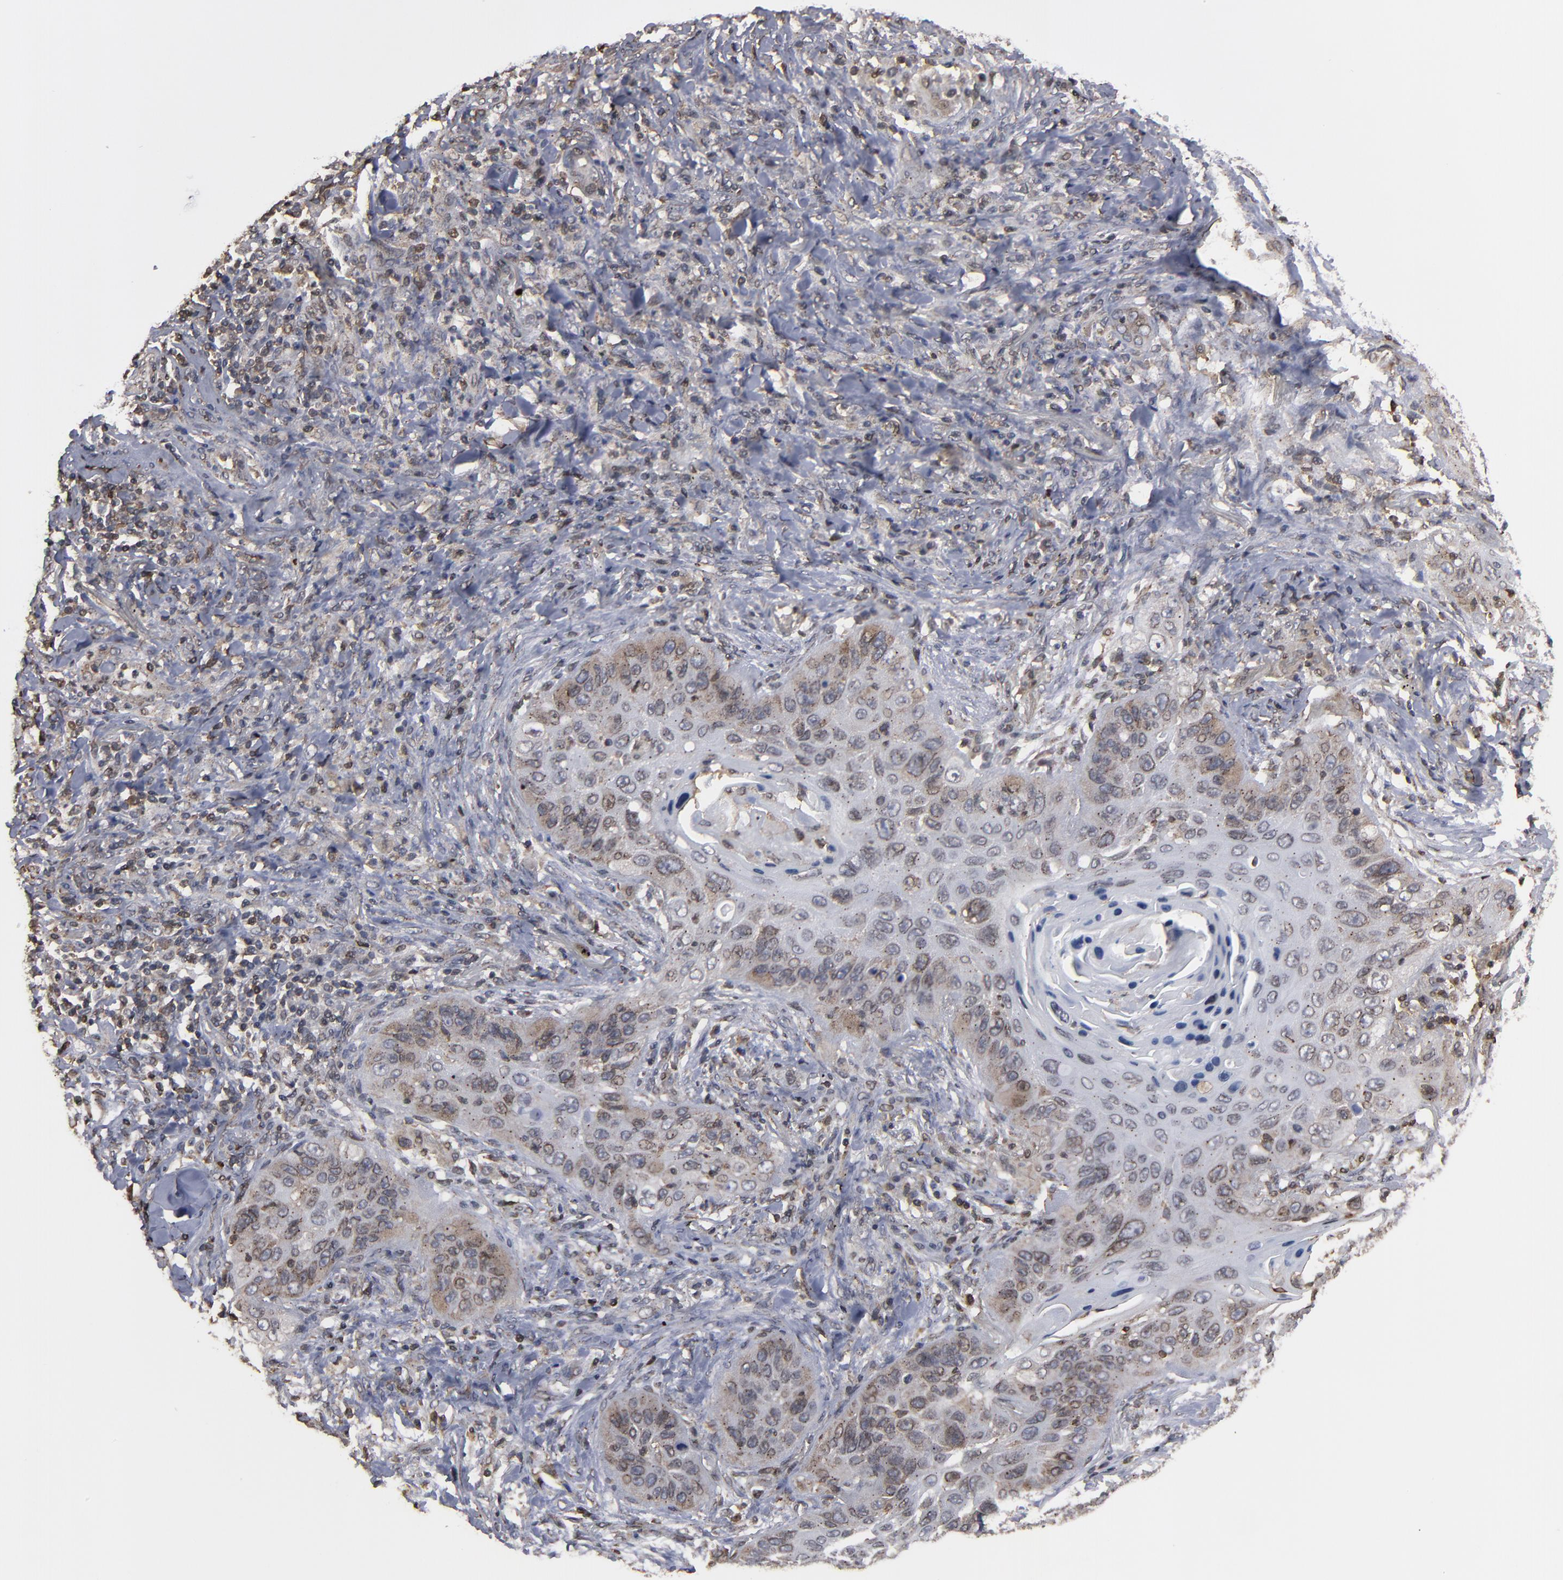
{"staining": {"intensity": "weak", "quantity": "25%-75%", "location": "cytoplasmic/membranous,nuclear"}, "tissue": "lung cancer", "cell_type": "Tumor cells", "image_type": "cancer", "snomed": [{"axis": "morphology", "description": "Squamous cell carcinoma, NOS"}, {"axis": "topography", "description": "Lung"}], "caption": "The image shows a brown stain indicating the presence of a protein in the cytoplasmic/membranous and nuclear of tumor cells in lung cancer. Immunohistochemistry (ihc) stains the protein of interest in brown and the nuclei are stained blue.", "gene": "KIAA2026", "patient": {"sex": "female", "age": 67}}